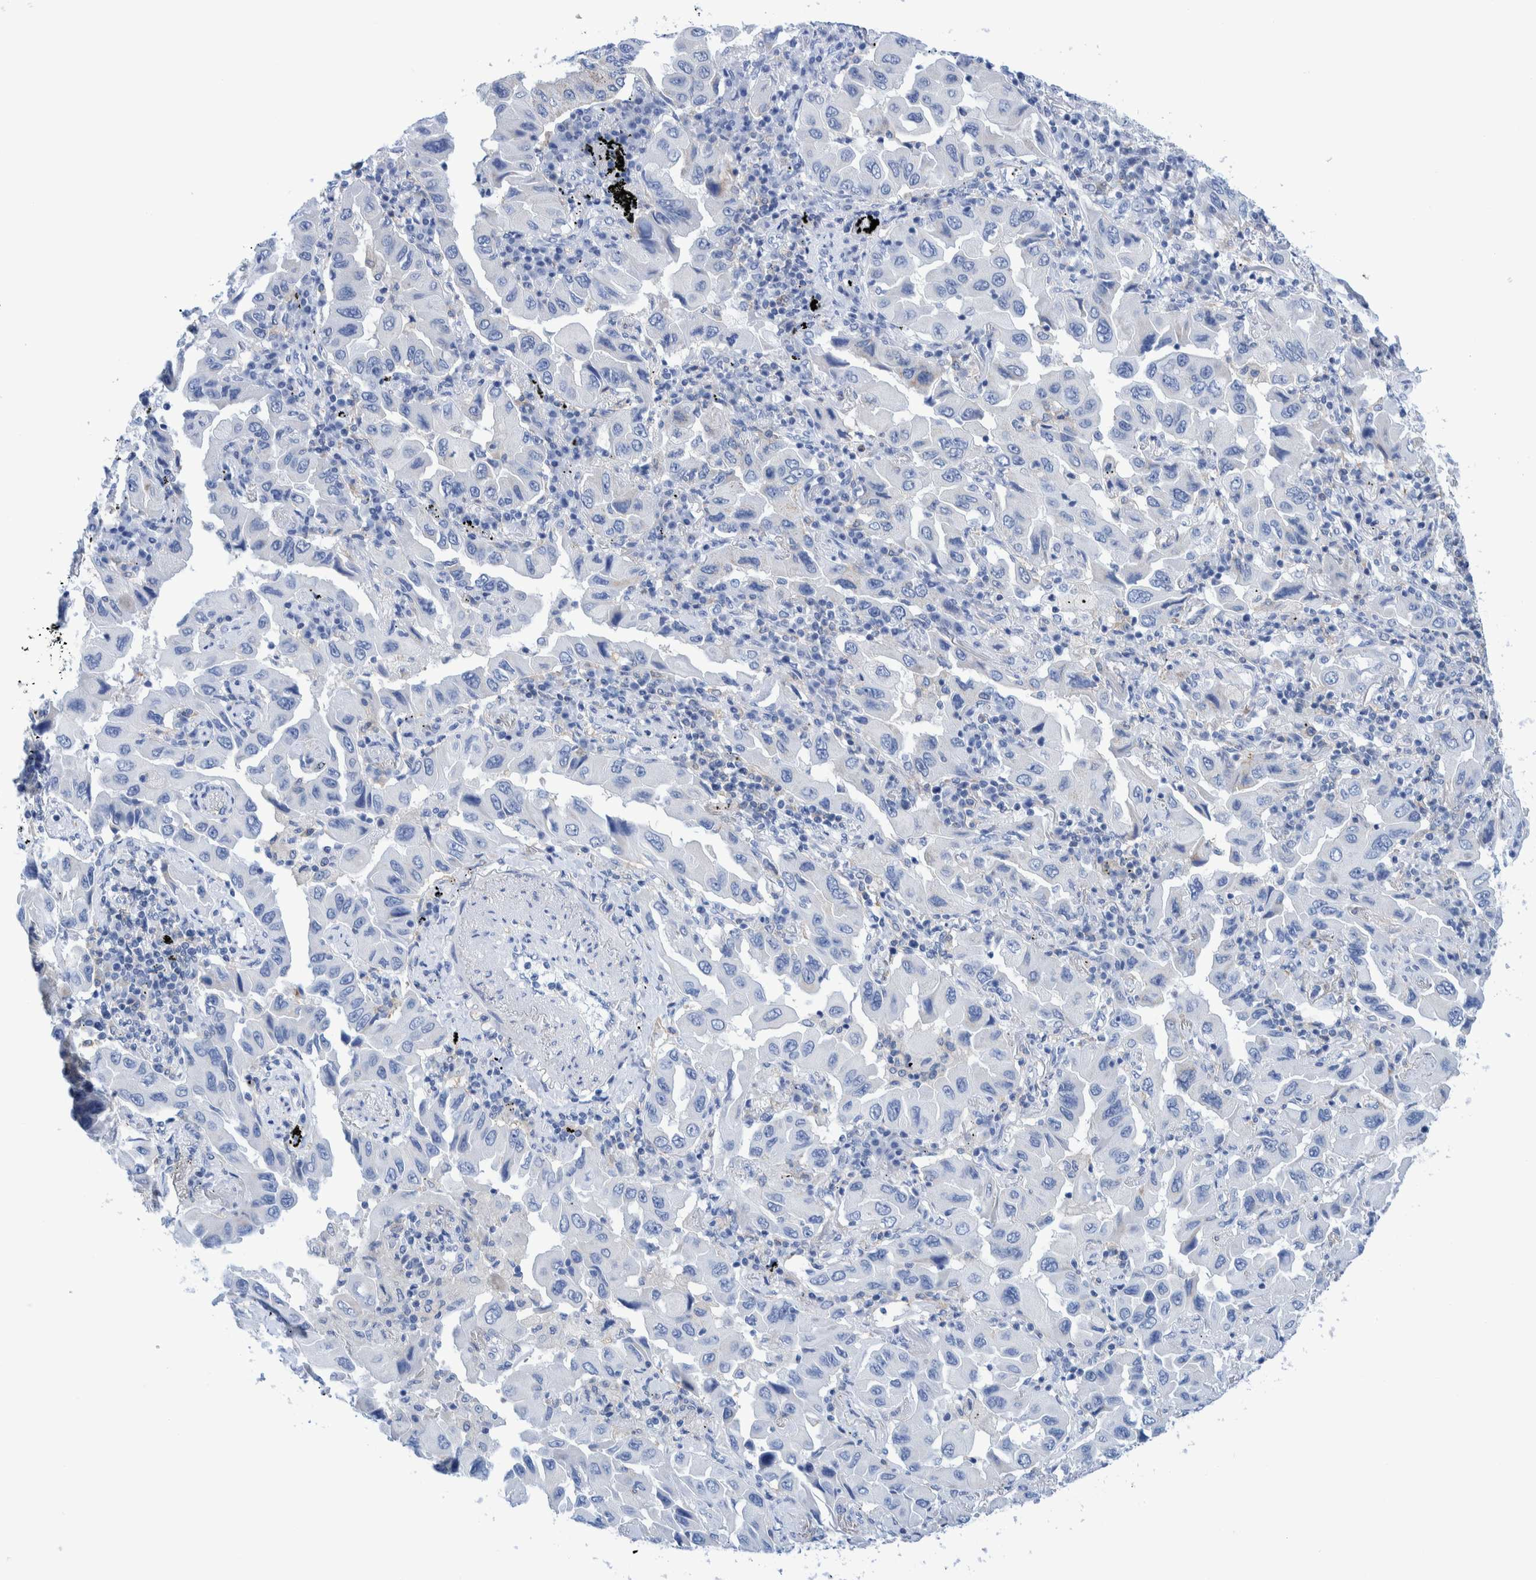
{"staining": {"intensity": "negative", "quantity": "none", "location": "none"}, "tissue": "lung cancer", "cell_type": "Tumor cells", "image_type": "cancer", "snomed": [{"axis": "morphology", "description": "Adenocarcinoma, NOS"}, {"axis": "topography", "description": "Lung"}], "caption": "Immunohistochemical staining of human lung cancer (adenocarcinoma) reveals no significant positivity in tumor cells.", "gene": "KRT14", "patient": {"sex": "female", "age": 65}}